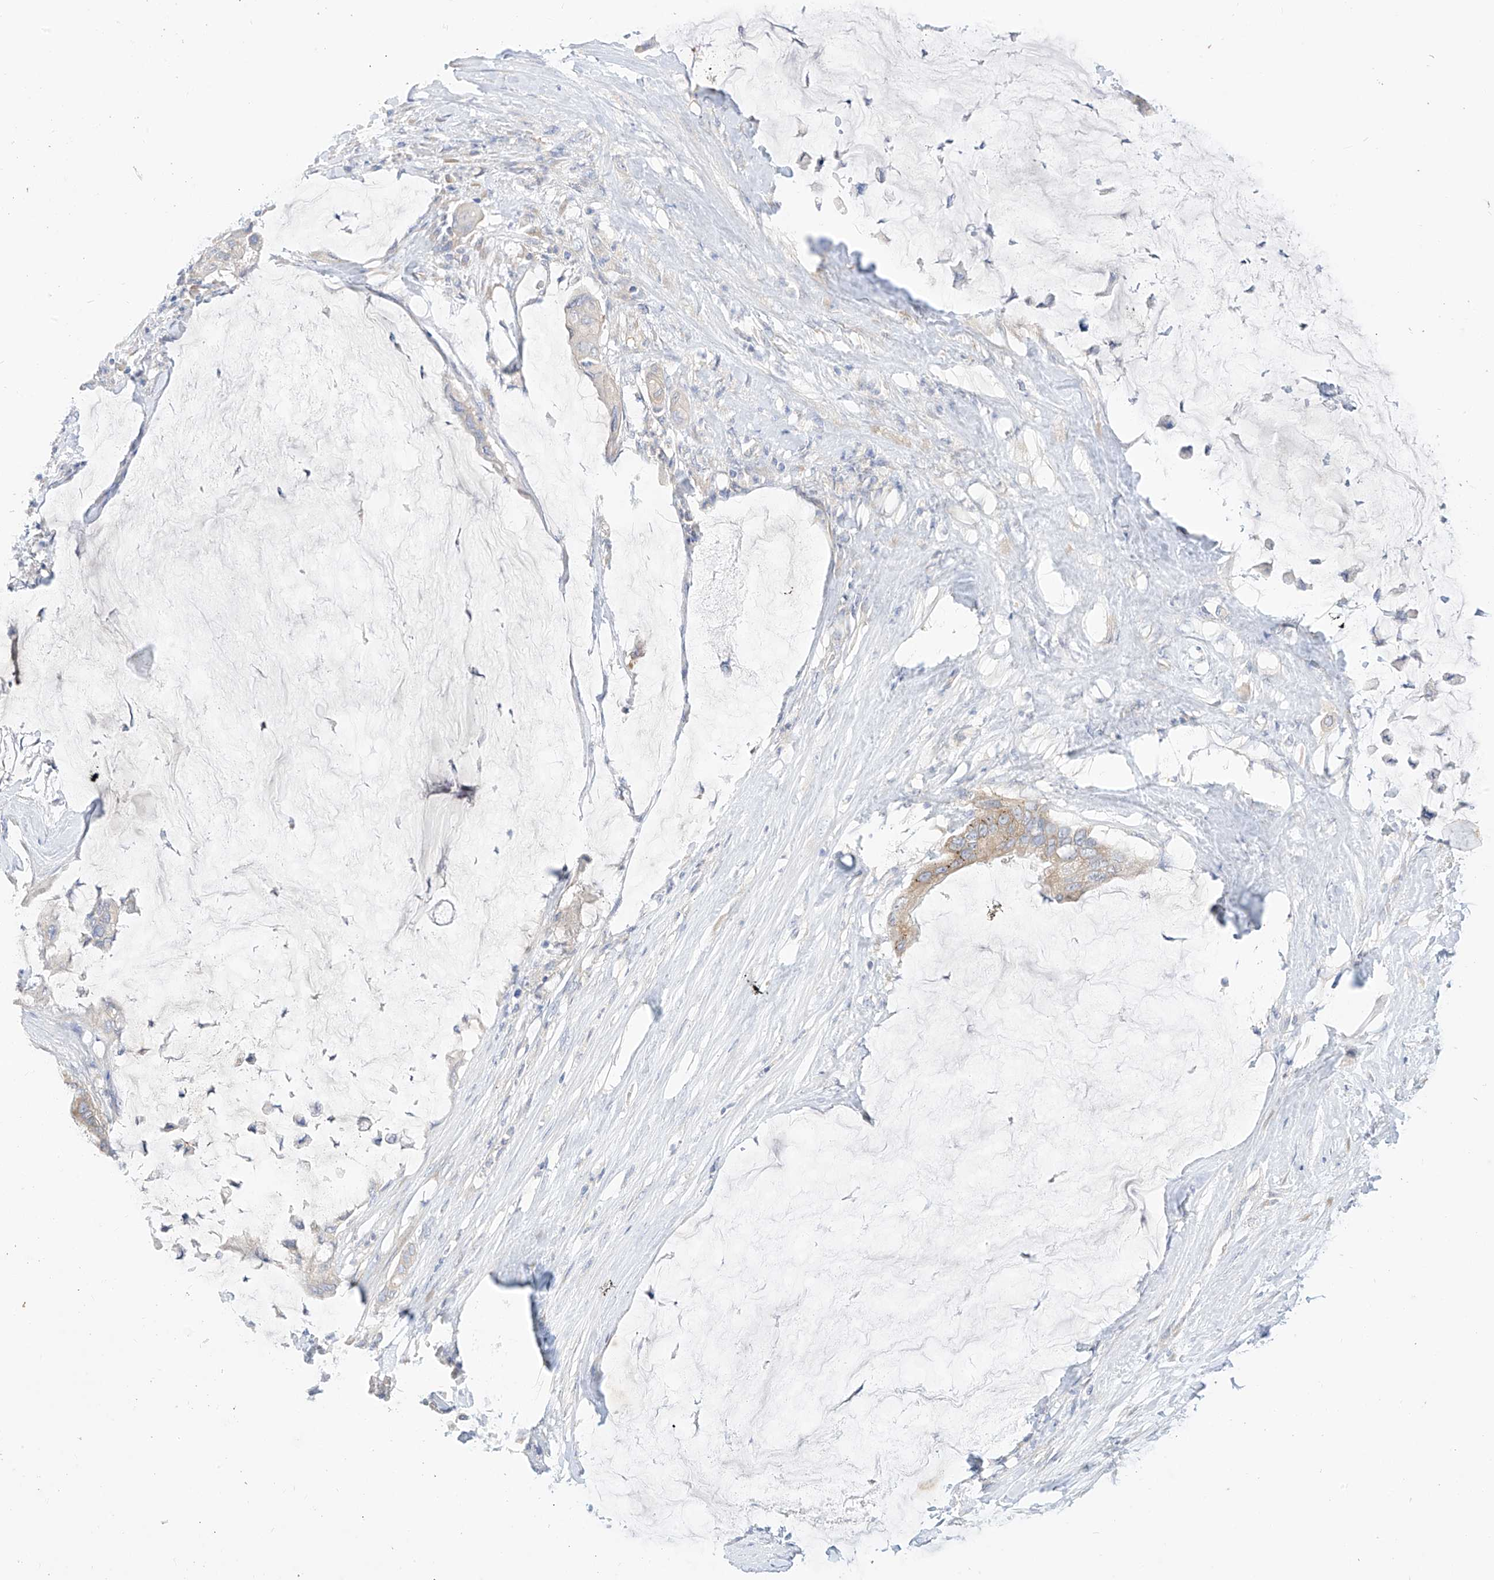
{"staining": {"intensity": "moderate", "quantity": "<25%", "location": "cytoplasmic/membranous"}, "tissue": "pancreatic cancer", "cell_type": "Tumor cells", "image_type": "cancer", "snomed": [{"axis": "morphology", "description": "Adenocarcinoma, NOS"}, {"axis": "topography", "description": "Pancreas"}], "caption": "Immunohistochemical staining of human pancreatic adenocarcinoma displays low levels of moderate cytoplasmic/membranous expression in about <25% of tumor cells.", "gene": "RASA2", "patient": {"sex": "male", "age": 41}}